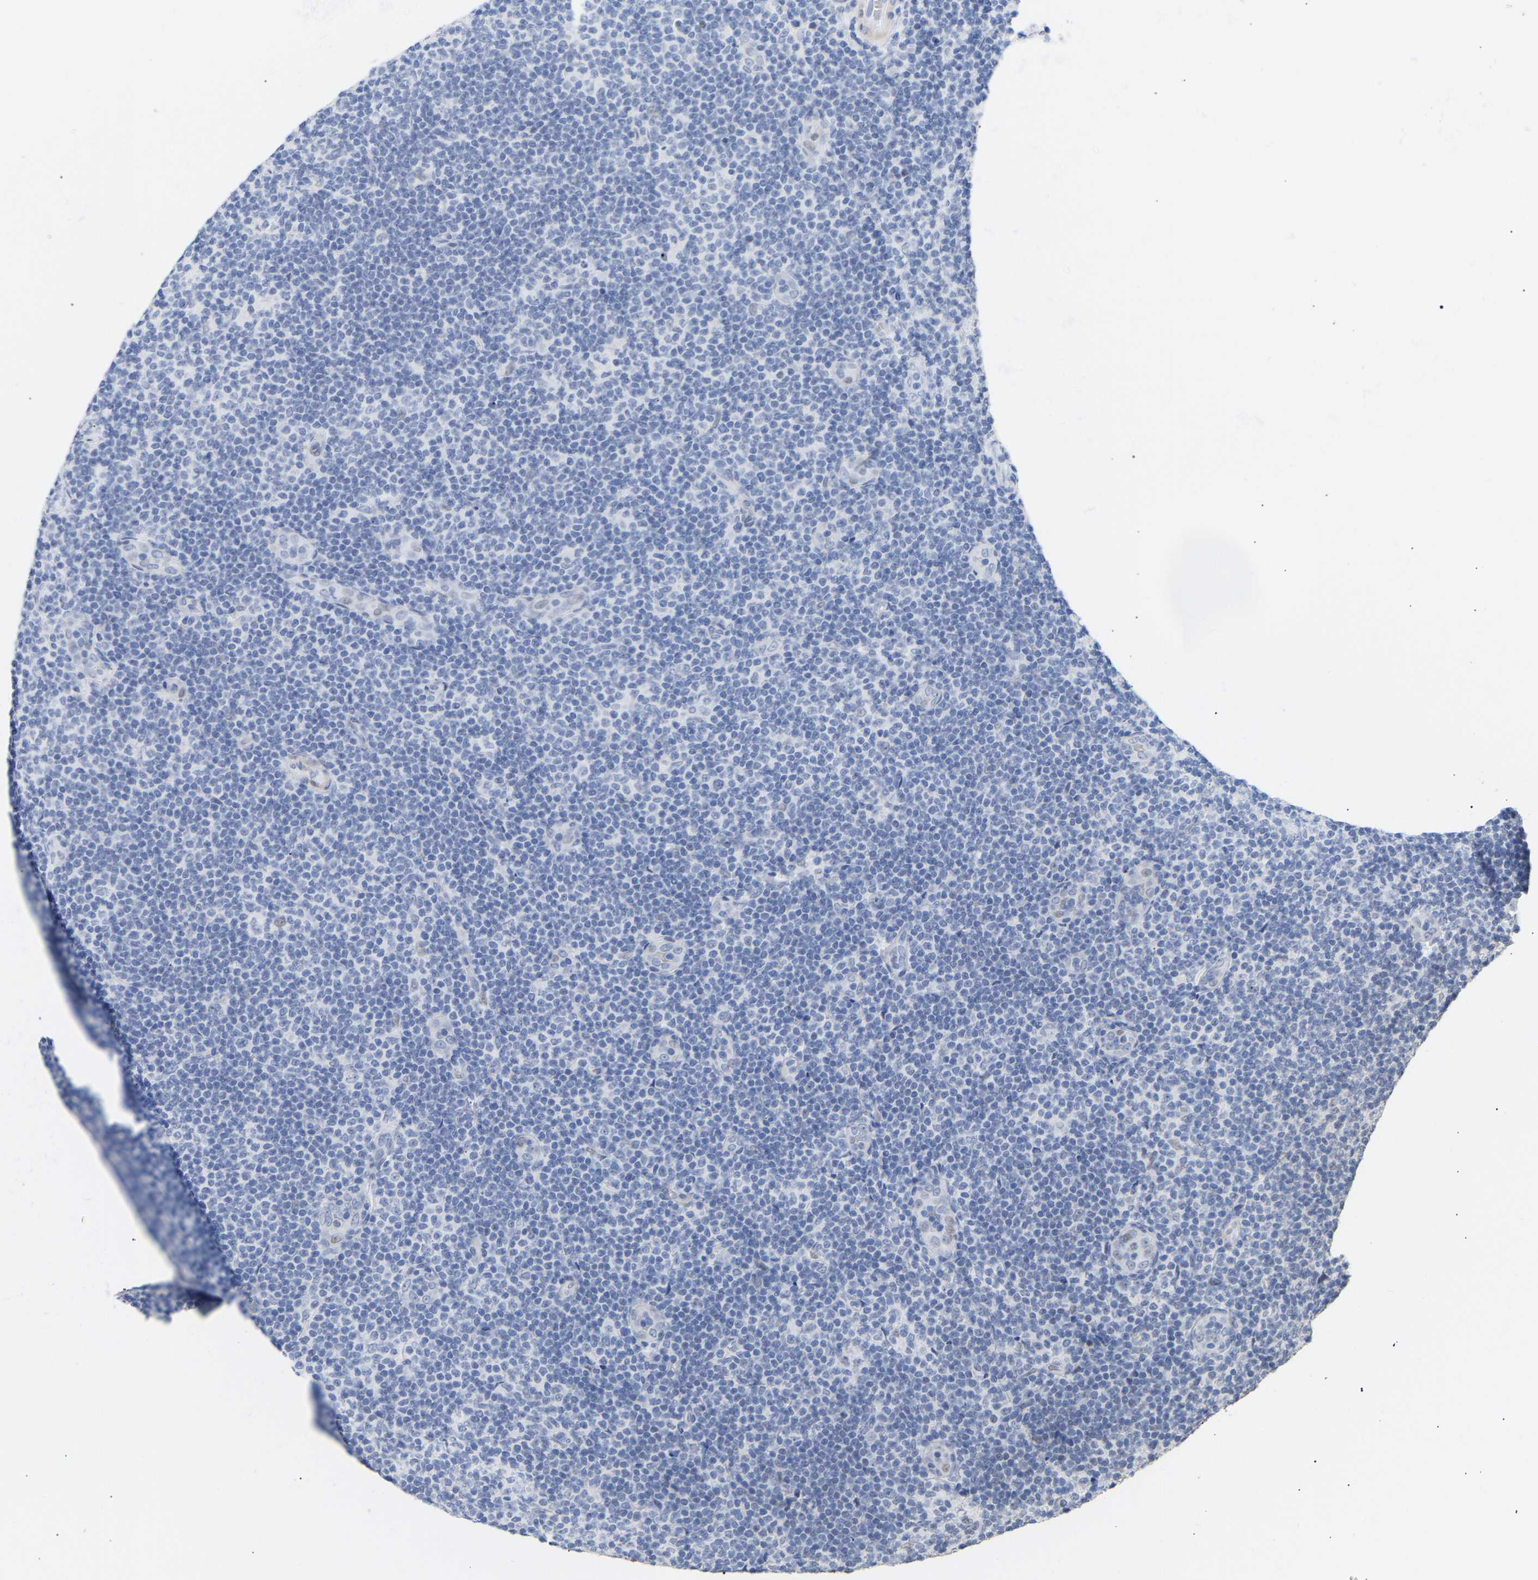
{"staining": {"intensity": "negative", "quantity": "none", "location": "none"}, "tissue": "lymphoma", "cell_type": "Tumor cells", "image_type": "cancer", "snomed": [{"axis": "morphology", "description": "Malignant lymphoma, non-Hodgkin's type, Low grade"}, {"axis": "topography", "description": "Lymph node"}], "caption": "The image demonstrates no significant expression in tumor cells of malignant lymphoma, non-Hodgkin's type (low-grade).", "gene": "AMPH", "patient": {"sex": "male", "age": 83}}